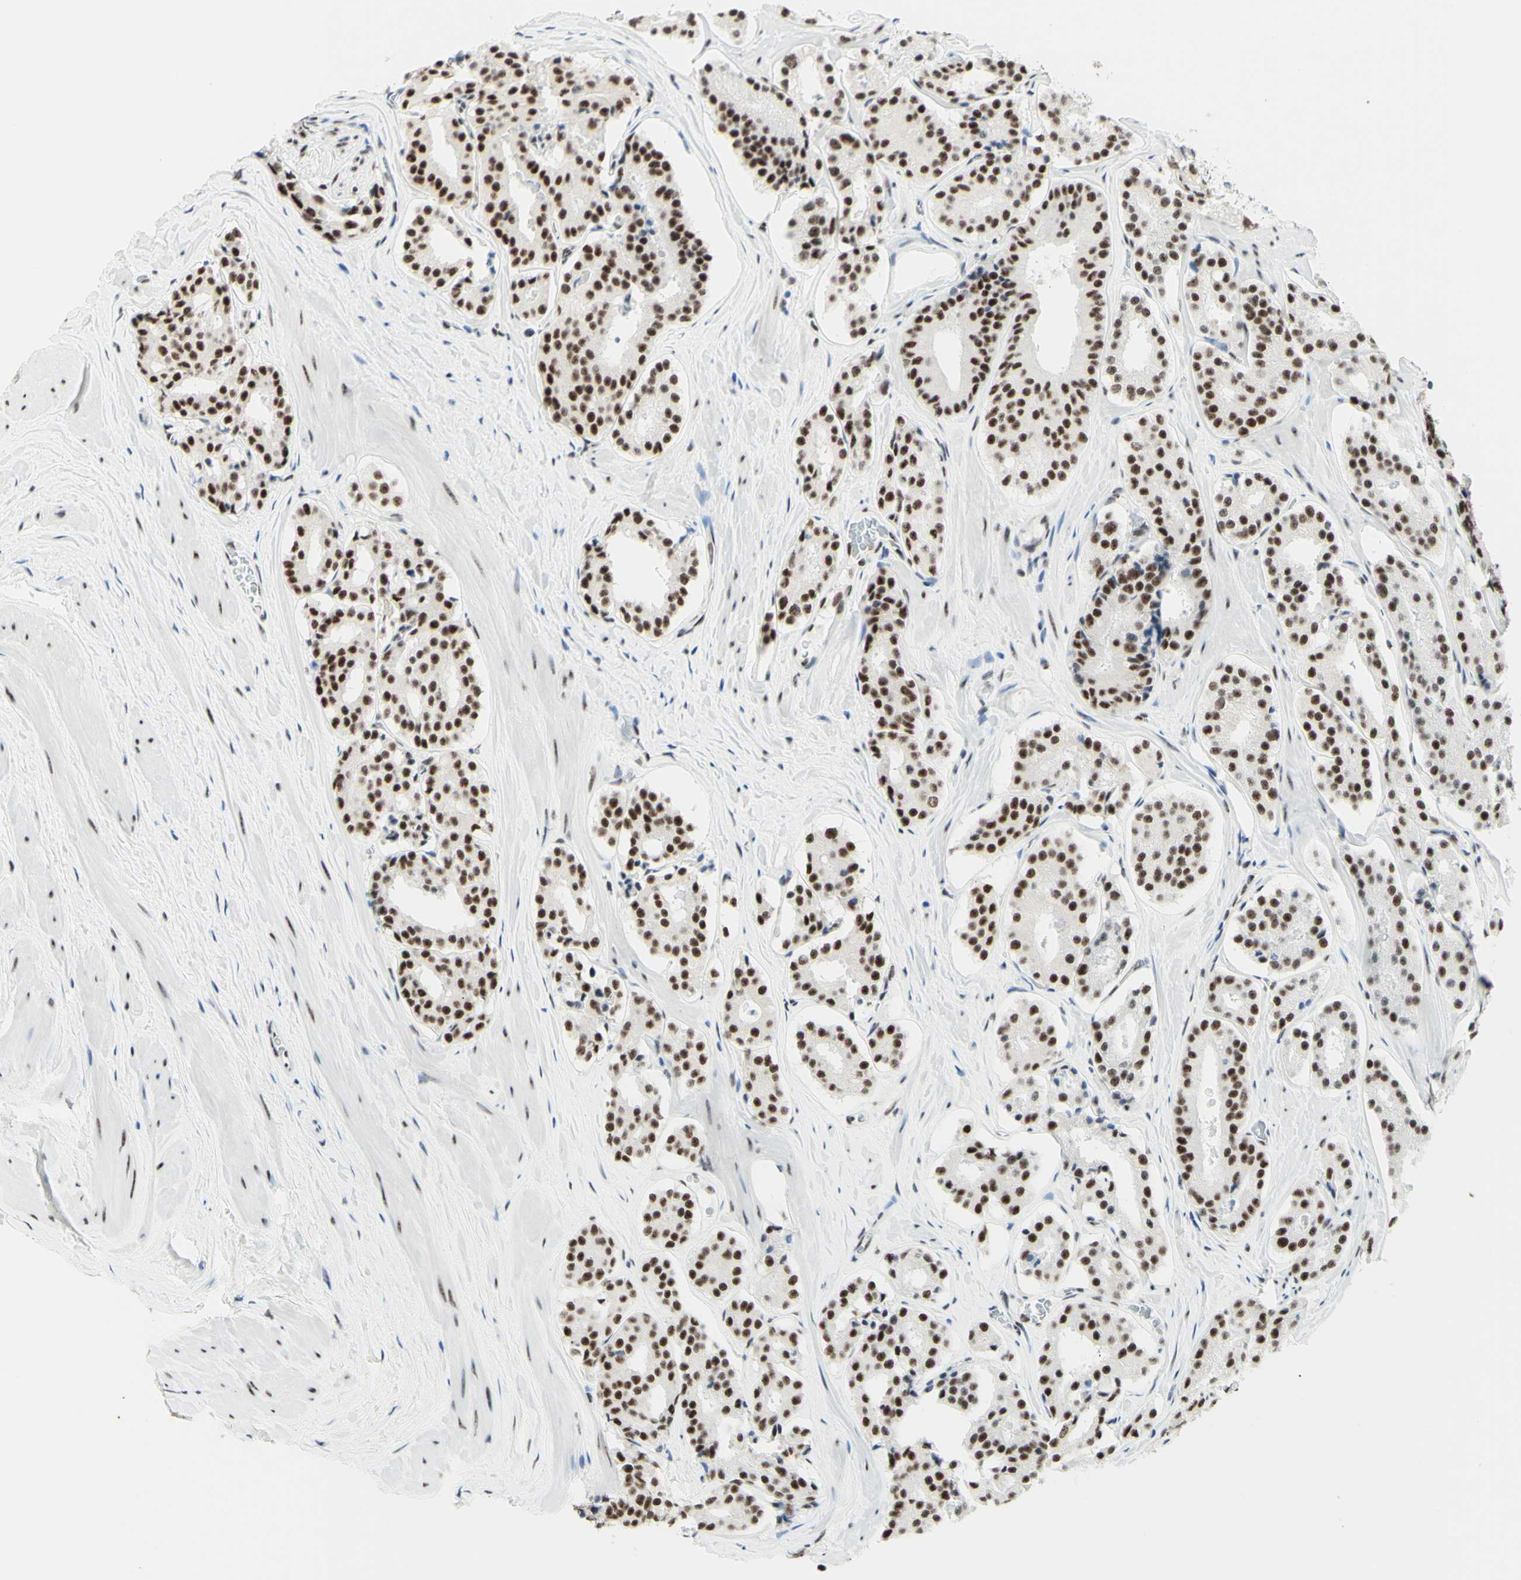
{"staining": {"intensity": "strong", "quantity": ">75%", "location": "nuclear"}, "tissue": "prostate cancer", "cell_type": "Tumor cells", "image_type": "cancer", "snomed": [{"axis": "morphology", "description": "Adenocarcinoma, High grade"}, {"axis": "topography", "description": "Prostate"}], "caption": "Tumor cells display high levels of strong nuclear expression in approximately >75% of cells in prostate cancer.", "gene": "WTAP", "patient": {"sex": "male", "age": 60}}